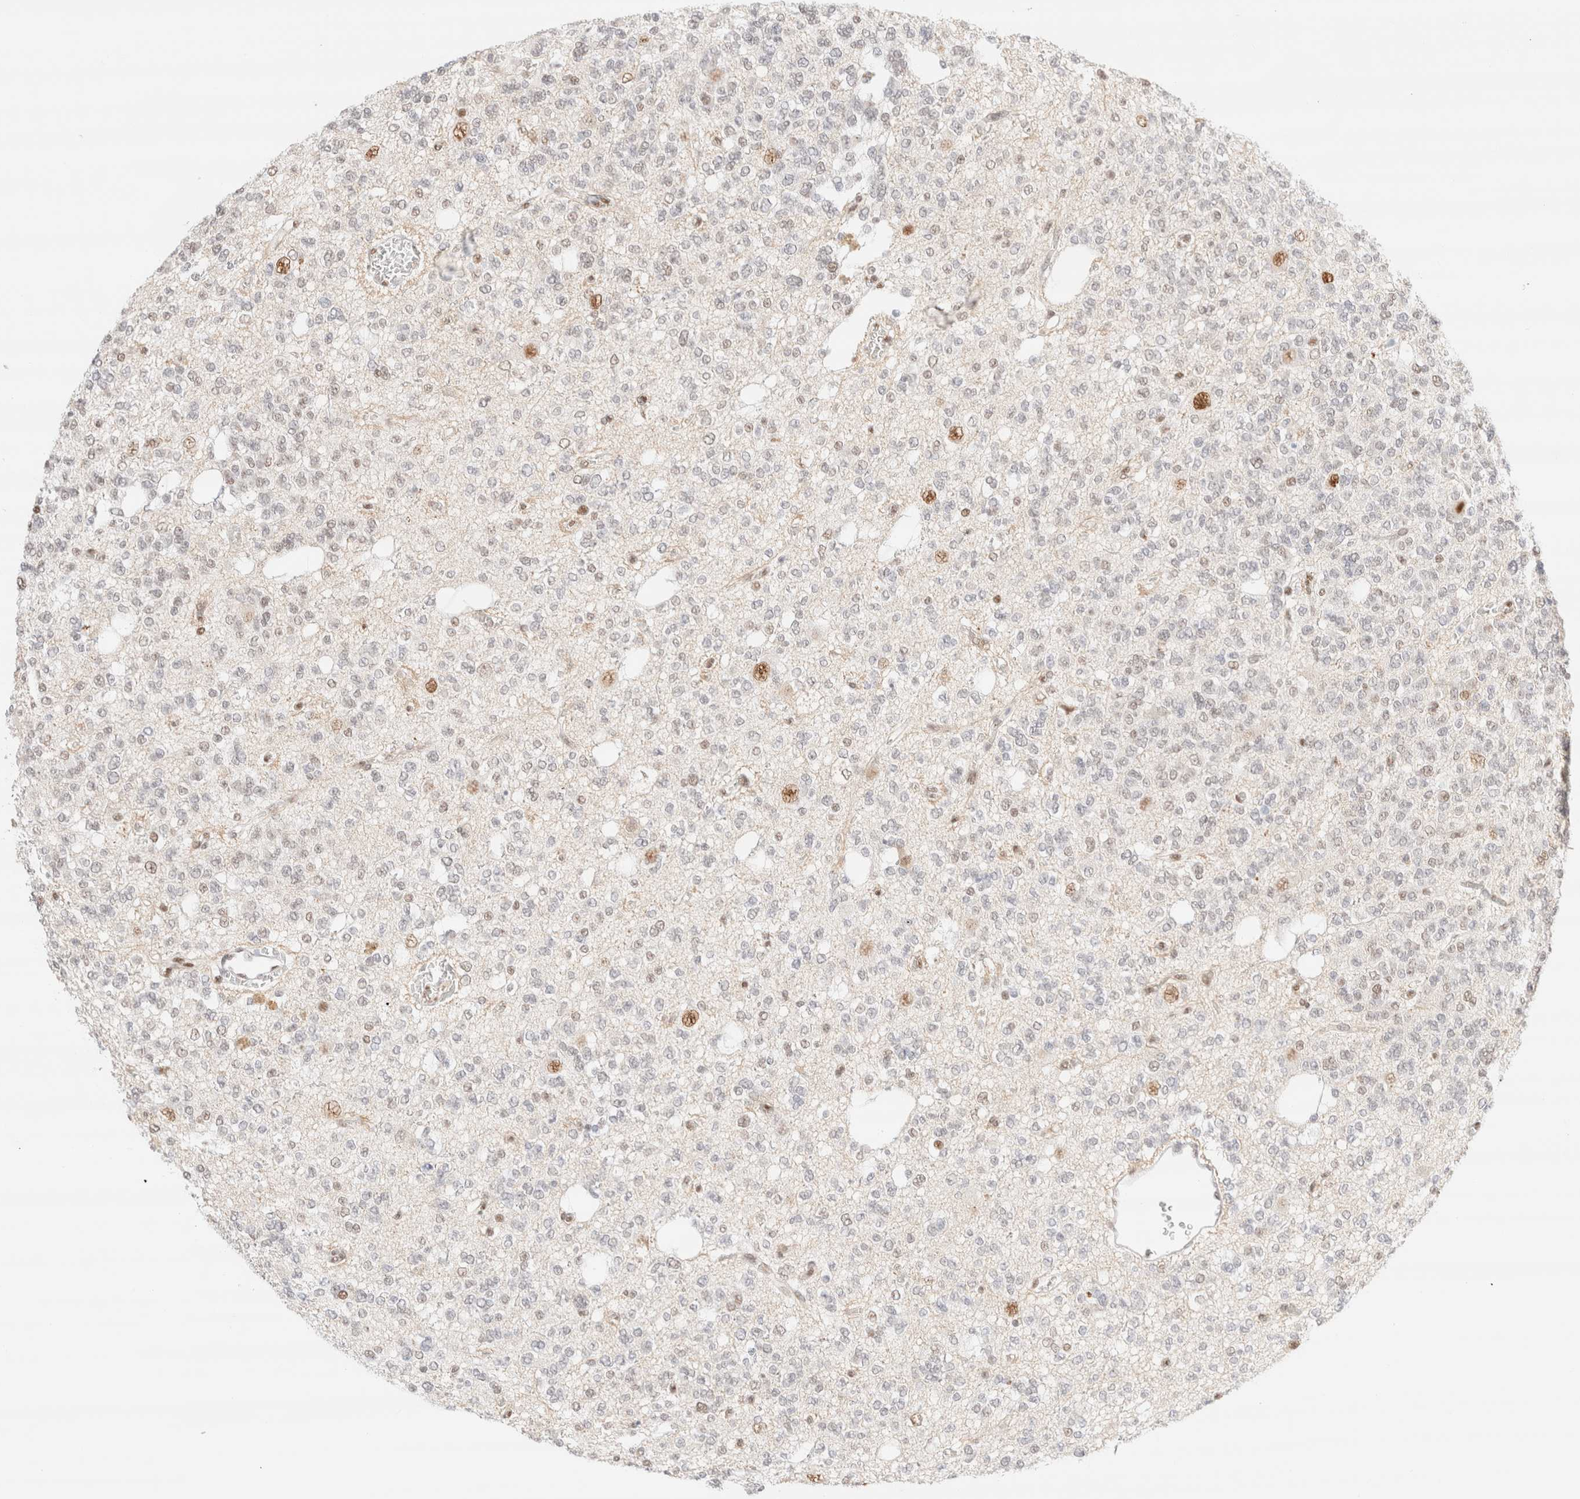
{"staining": {"intensity": "weak", "quantity": "<25%", "location": "nuclear"}, "tissue": "glioma", "cell_type": "Tumor cells", "image_type": "cancer", "snomed": [{"axis": "morphology", "description": "Glioma, malignant, Low grade"}, {"axis": "topography", "description": "Brain"}], "caption": "Immunohistochemistry of glioma reveals no positivity in tumor cells.", "gene": "CIC", "patient": {"sex": "male", "age": 38}}